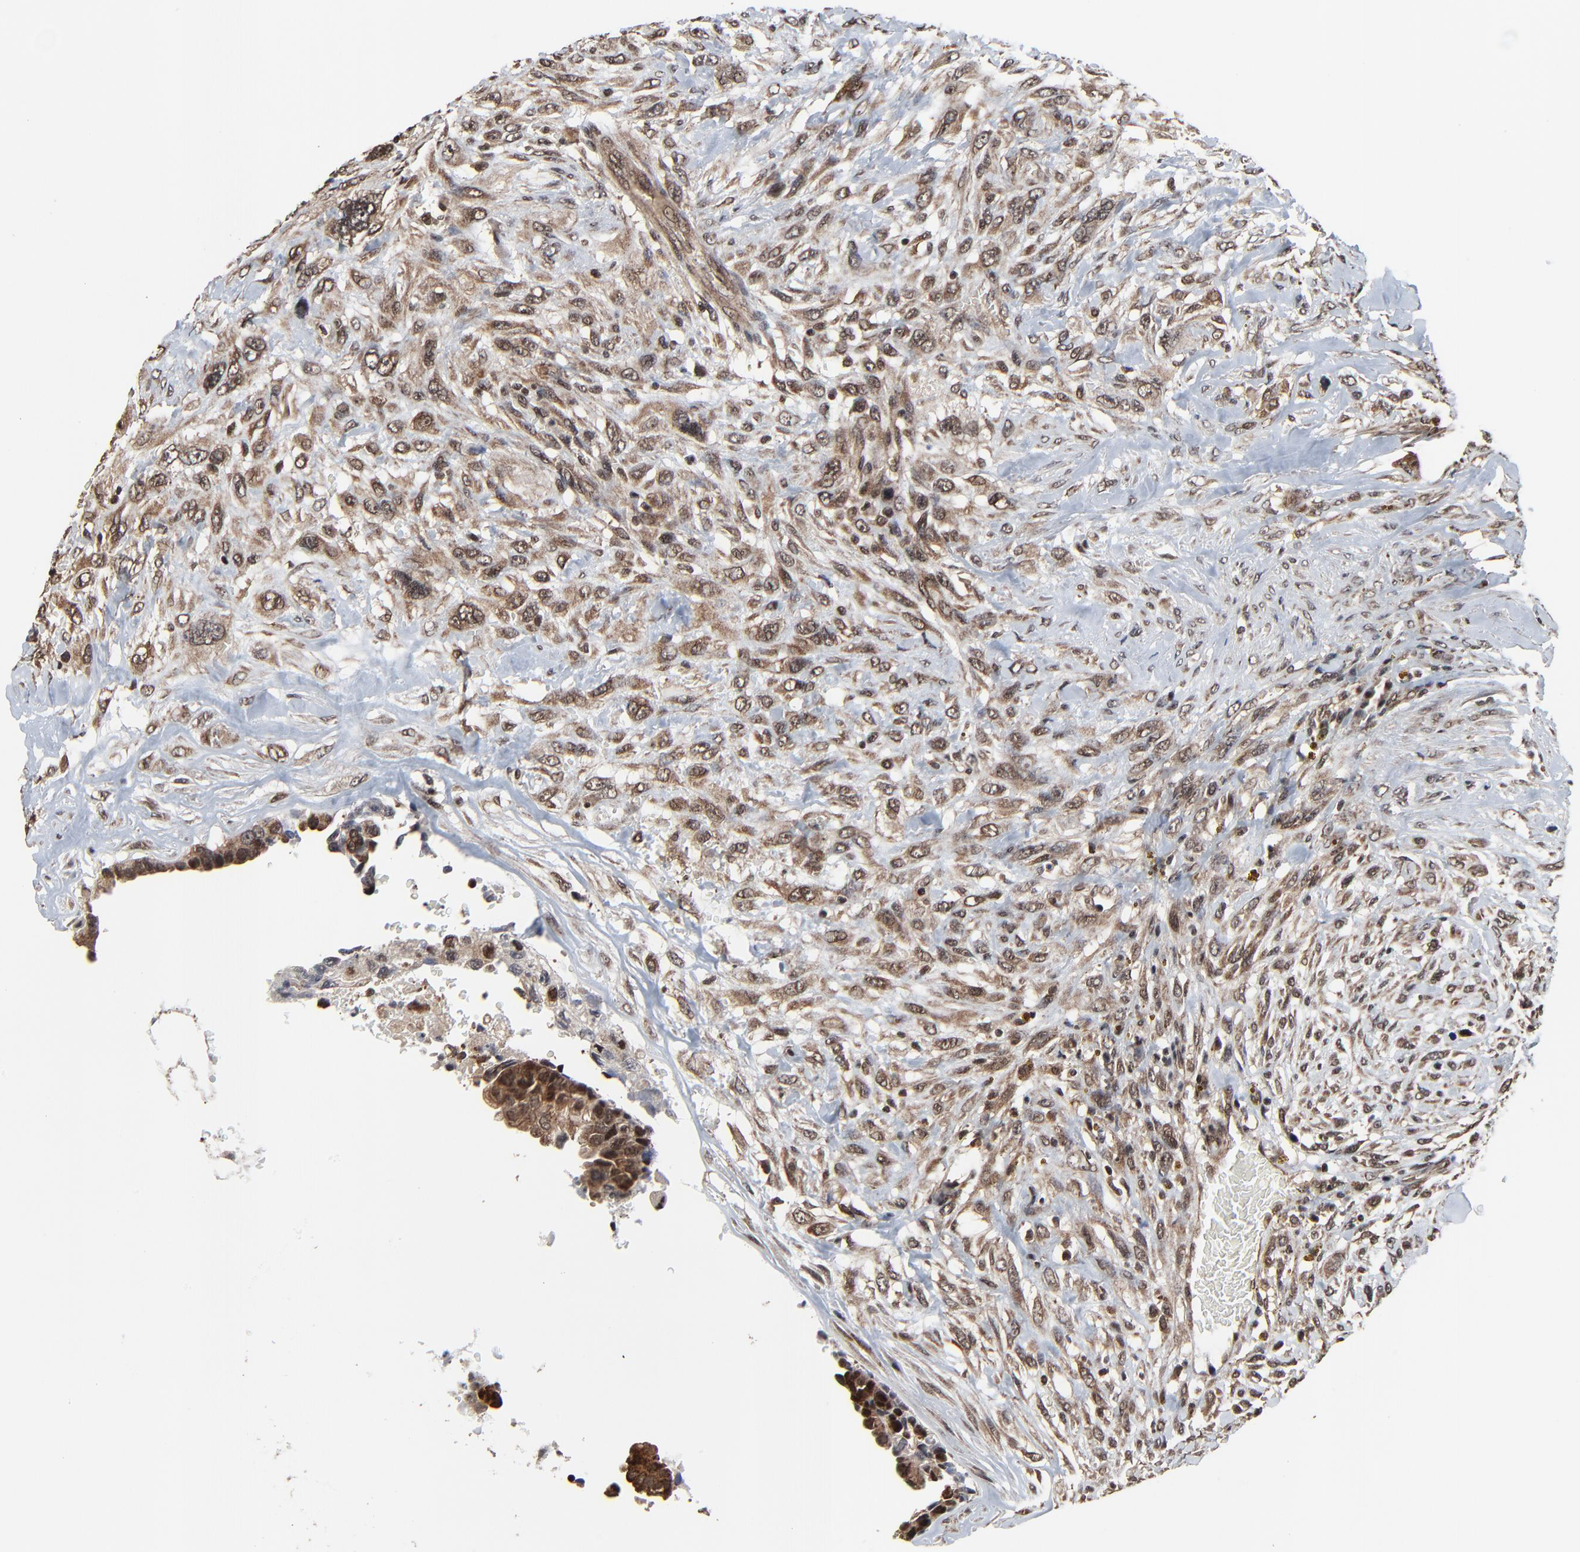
{"staining": {"intensity": "moderate", "quantity": ">75%", "location": "cytoplasmic/membranous,nuclear"}, "tissue": "breast cancer", "cell_type": "Tumor cells", "image_type": "cancer", "snomed": [{"axis": "morphology", "description": "Neoplasm, malignant, NOS"}, {"axis": "topography", "description": "Breast"}], "caption": "The micrograph shows immunohistochemical staining of breast cancer (malignant neoplasm). There is moderate cytoplasmic/membranous and nuclear expression is seen in approximately >75% of tumor cells.", "gene": "RHOJ", "patient": {"sex": "female", "age": 50}}